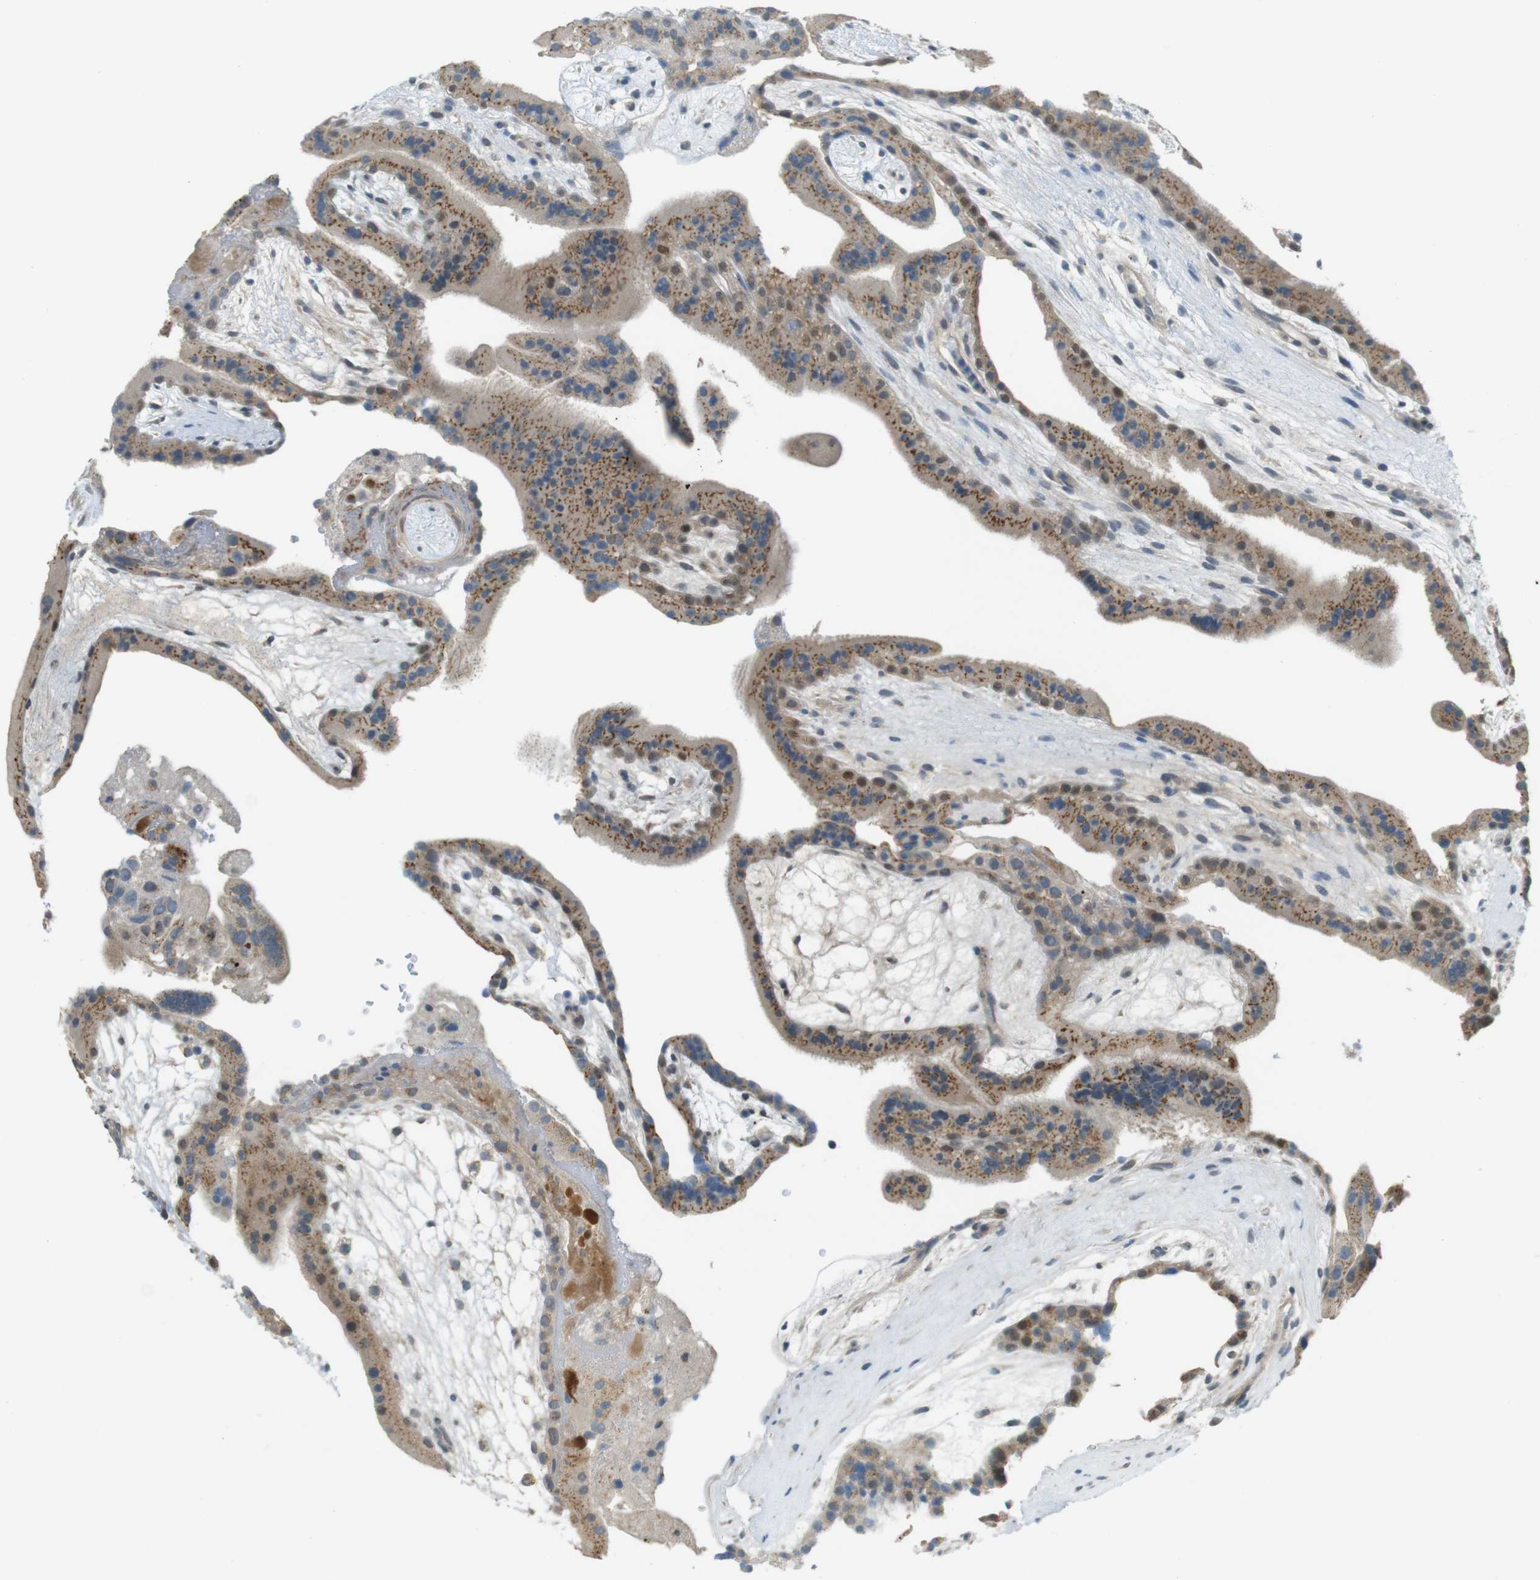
{"staining": {"intensity": "moderate", "quantity": ">75%", "location": "cytoplasmic/membranous"}, "tissue": "placenta", "cell_type": "Trophoblastic cells", "image_type": "normal", "snomed": [{"axis": "morphology", "description": "Normal tissue, NOS"}, {"axis": "topography", "description": "Placenta"}], "caption": "A histopathology image of placenta stained for a protein displays moderate cytoplasmic/membranous brown staining in trophoblastic cells. (DAB IHC, brown staining for protein, blue staining for nuclei).", "gene": "UGT8", "patient": {"sex": "female", "age": 19}}